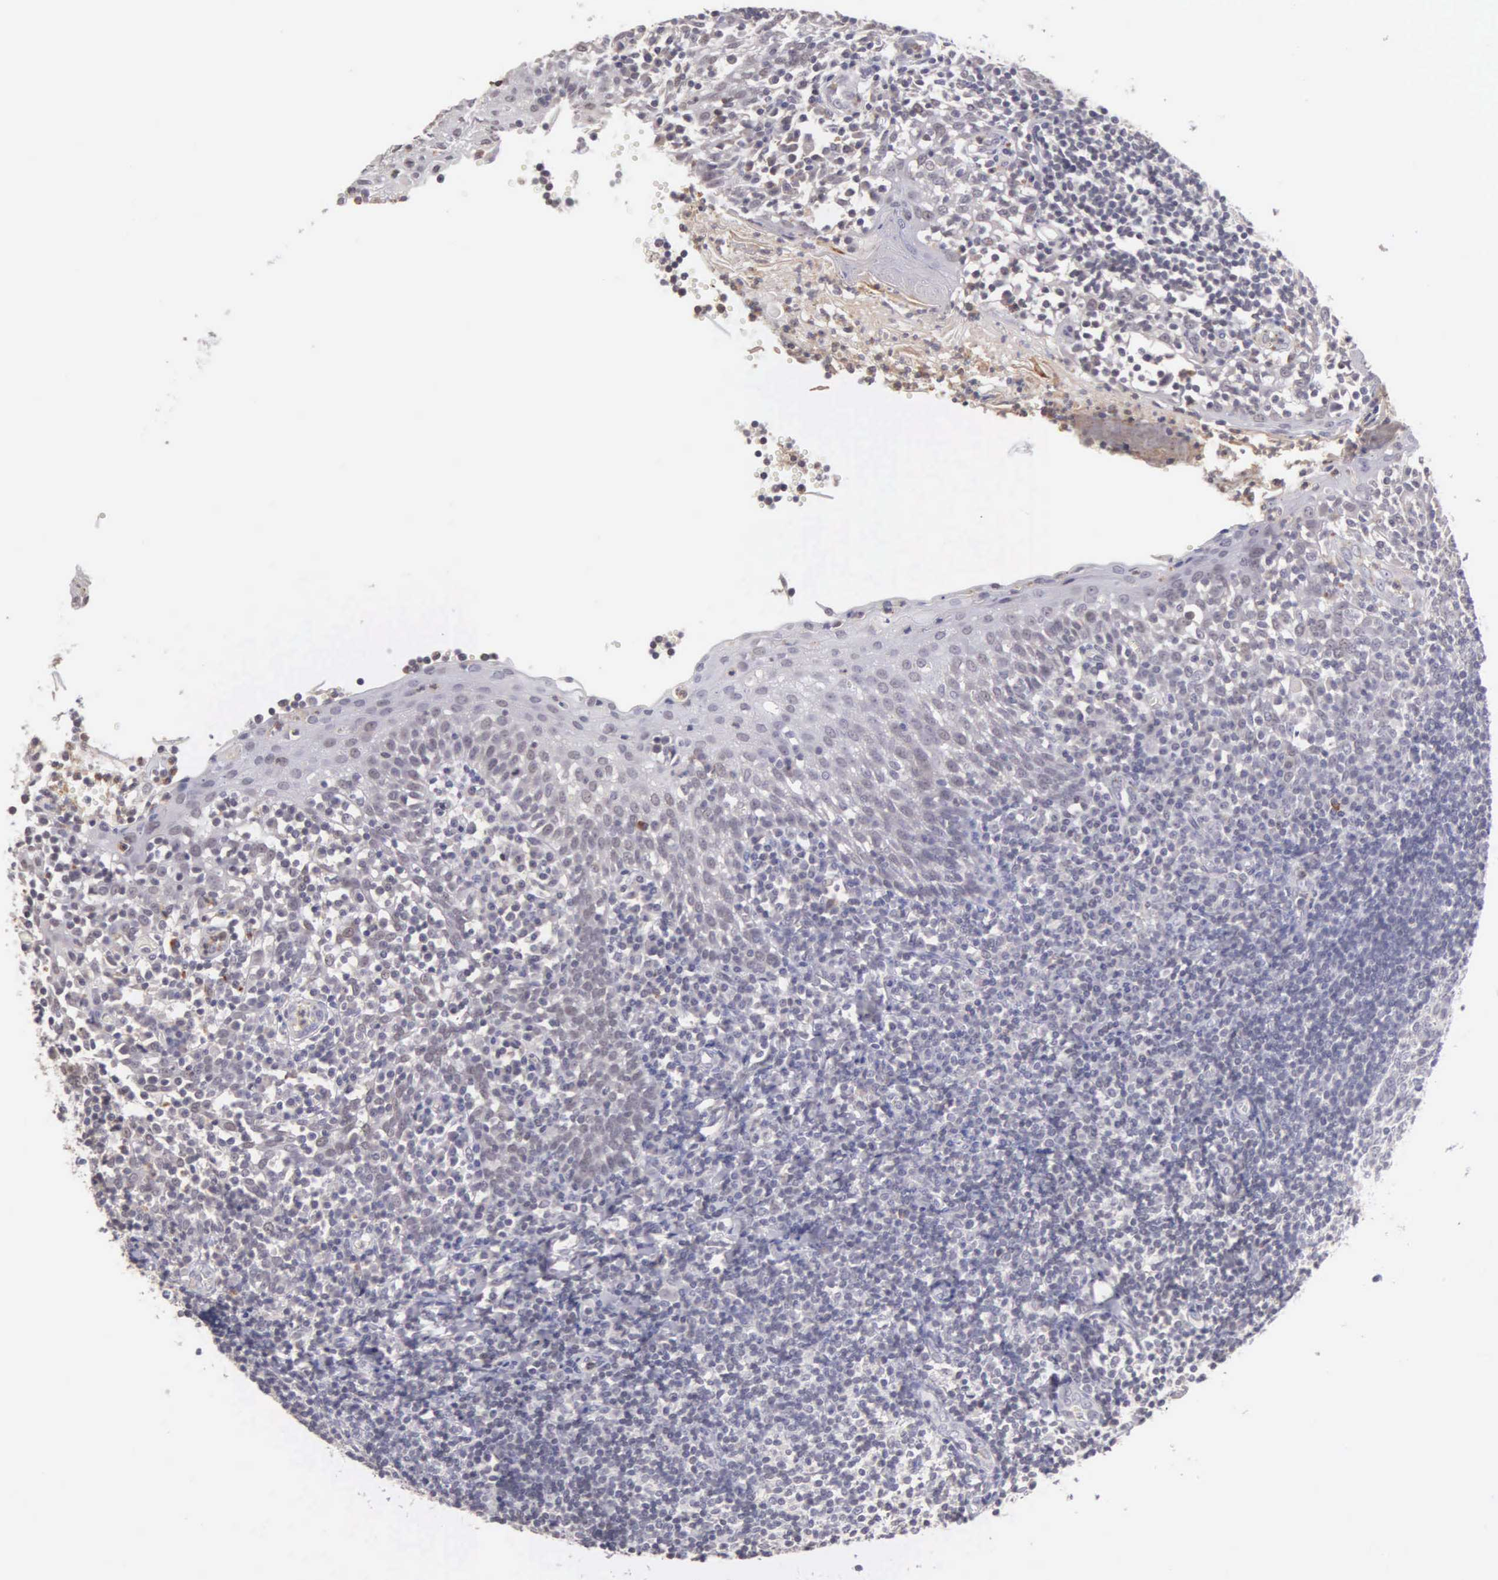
{"staining": {"intensity": "negative", "quantity": "none", "location": "none"}, "tissue": "tonsil", "cell_type": "Germinal center cells", "image_type": "normal", "snomed": [{"axis": "morphology", "description": "Normal tissue, NOS"}, {"axis": "topography", "description": "Tonsil"}], "caption": "Immunohistochemistry histopathology image of normal tonsil: human tonsil stained with DAB (3,3'-diaminobenzidine) shows no significant protein staining in germinal center cells.", "gene": "BRD1", "patient": {"sex": "female", "age": 41}}